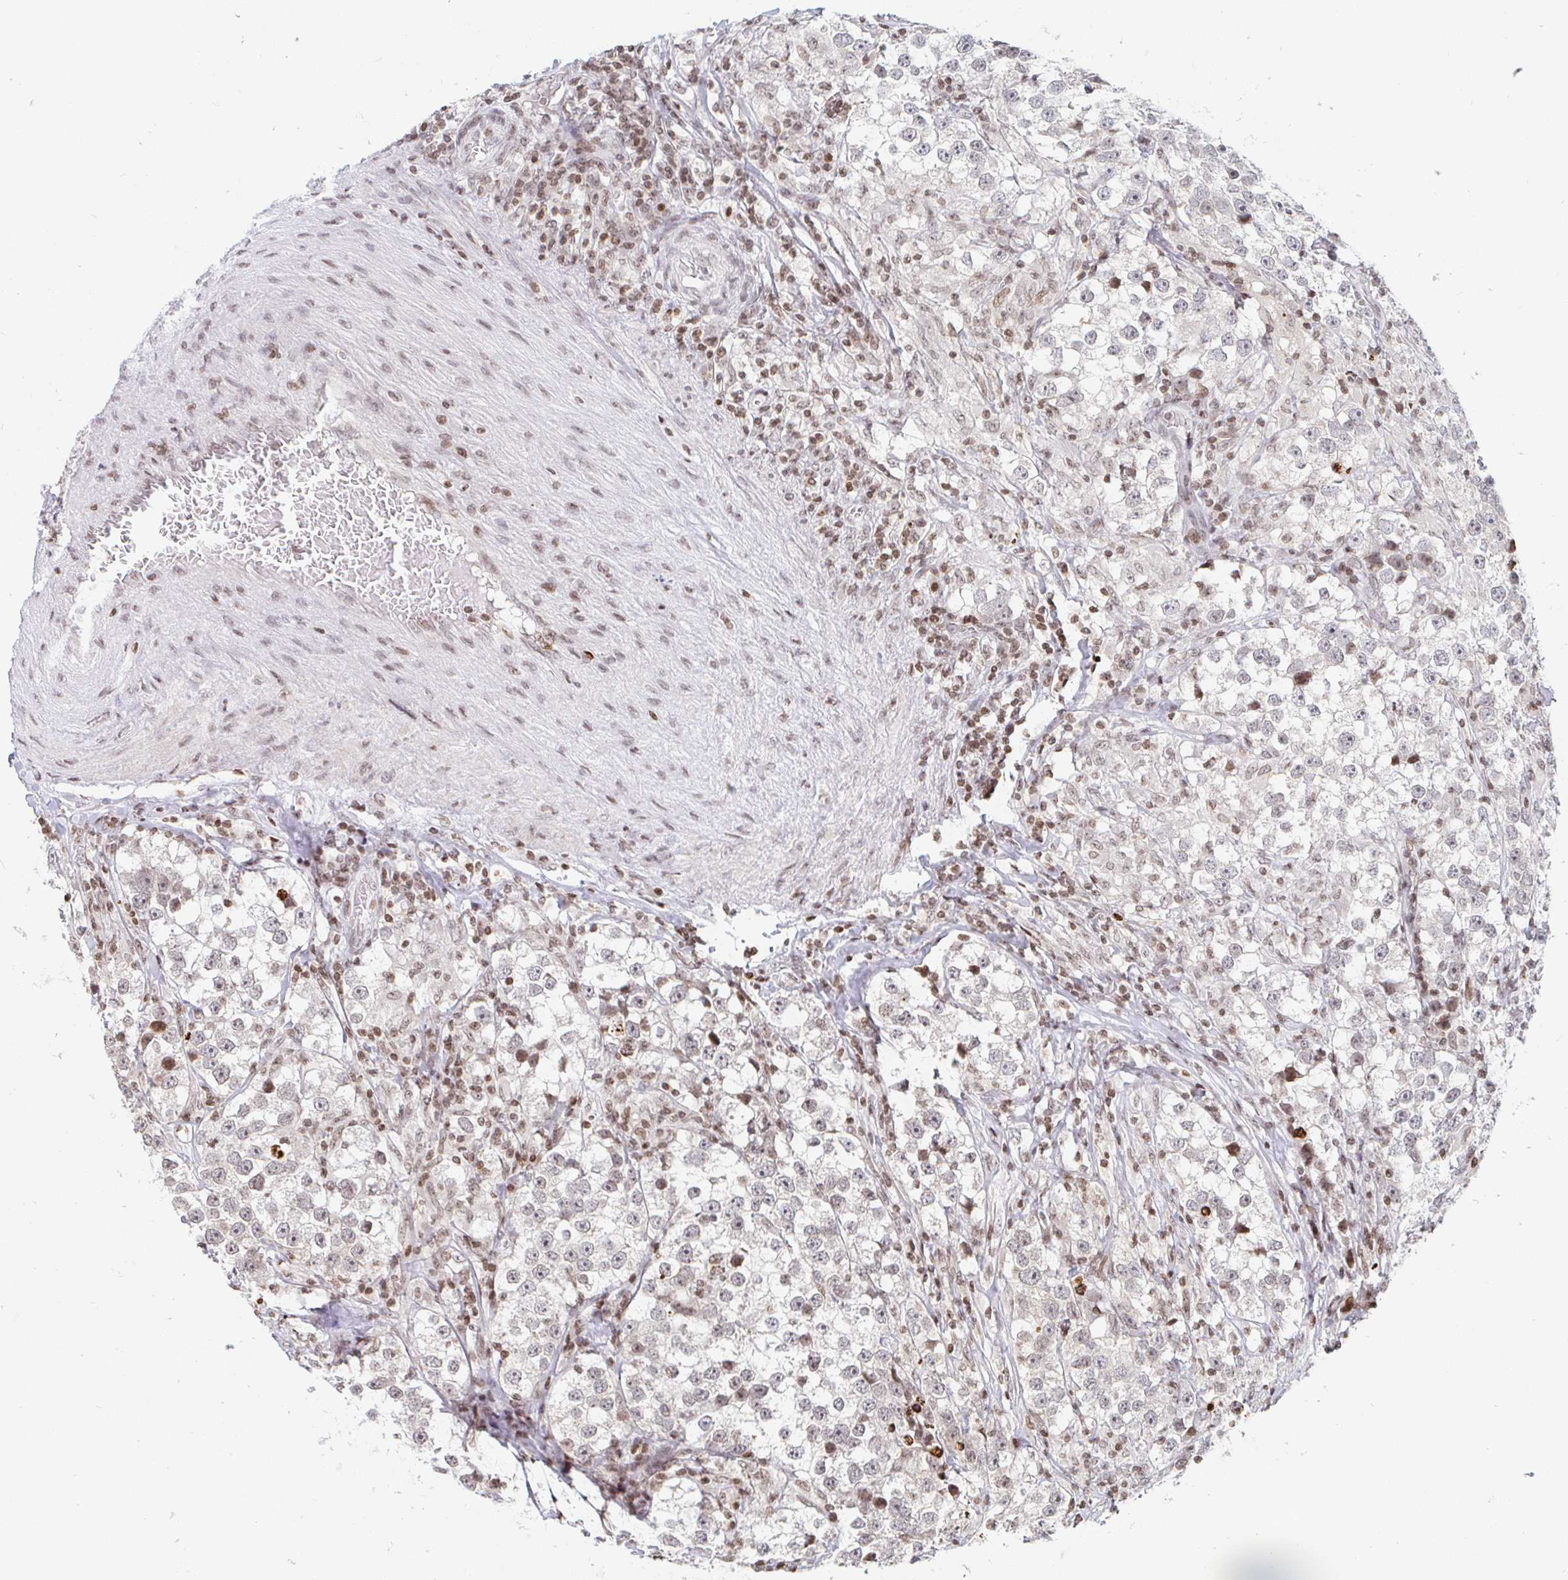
{"staining": {"intensity": "weak", "quantity": "25%-75%", "location": "nuclear"}, "tissue": "testis cancer", "cell_type": "Tumor cells", "image_type": "cancer", "snomed": [{"axis": "morphology", "description": "Seminoma, NOS"}, {"axis": "topography", "description": "Testis"}], "caption": "Immunohistochemical staining of human testis cancer (seminoma) exhibits low levels of weak nuclear positivity in approximately 25%-75% of tumor cells. (brown staining indicates protein expression, while blue staining denotes nuclei).", "gene": "HOXC10", "patient": {"sex": "male", "age": 46}}